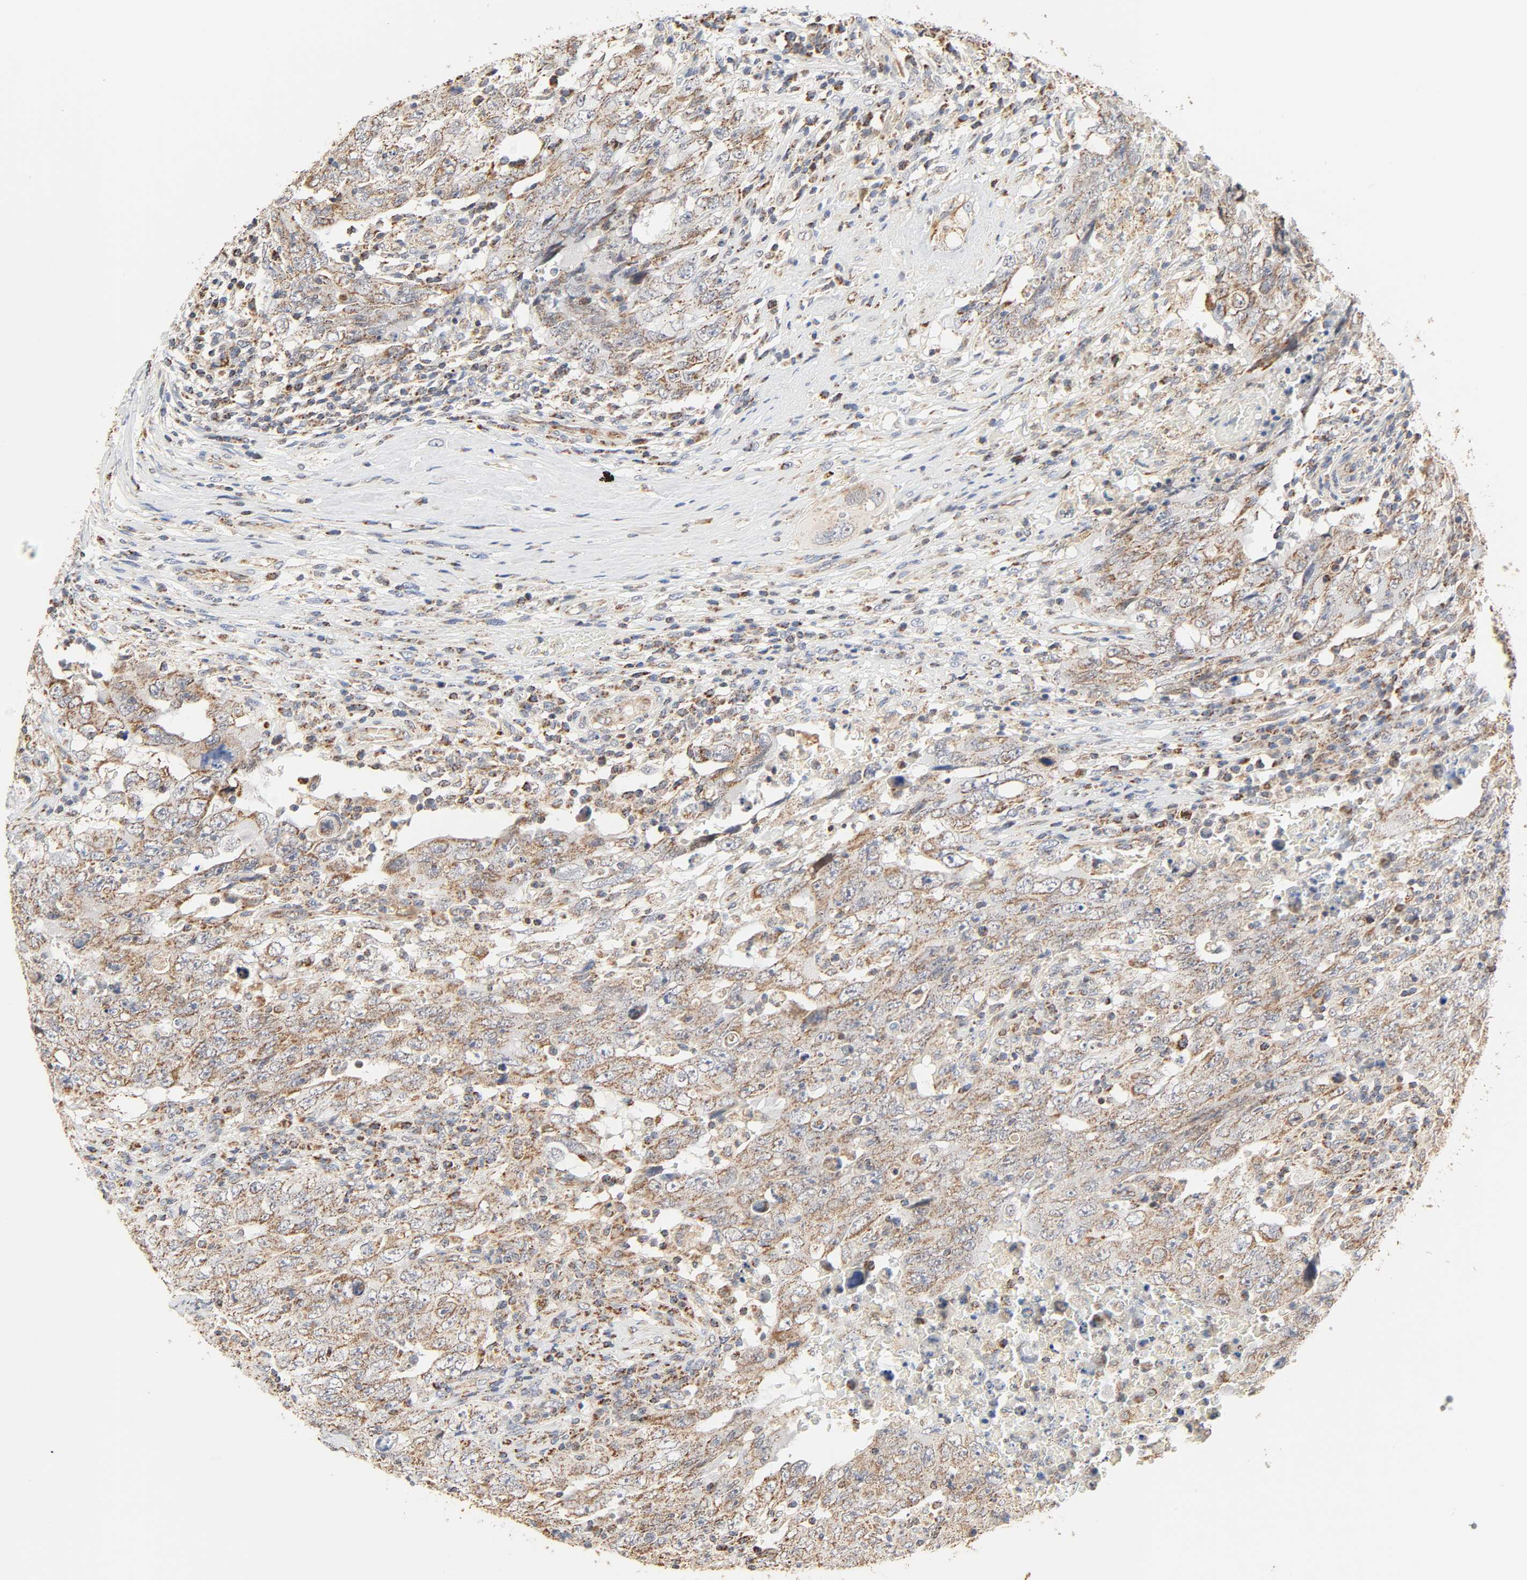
{"staining": {"intensity": "moderate", "quantity": ">75%", "location": "cytoplasmic/membranous"}, "tissue": "testis cancer", "cell_type": "Tumor cells", "image_type": "cancer", "snomed": [{"axis": "morphology", "description": "Carcinoma, Embryonal, NOS"}, {"axis": "topography", "description": "Testis"}], "caption": "Protein analysis of testis cancer (embryonal carcinoma) tissue demonstrates moderate cytoplasmic/membranous positivity in approximately >75% of tumor cells.", "gene": "ZMAT5", "patient": {"sex": "male", "age": 26}}